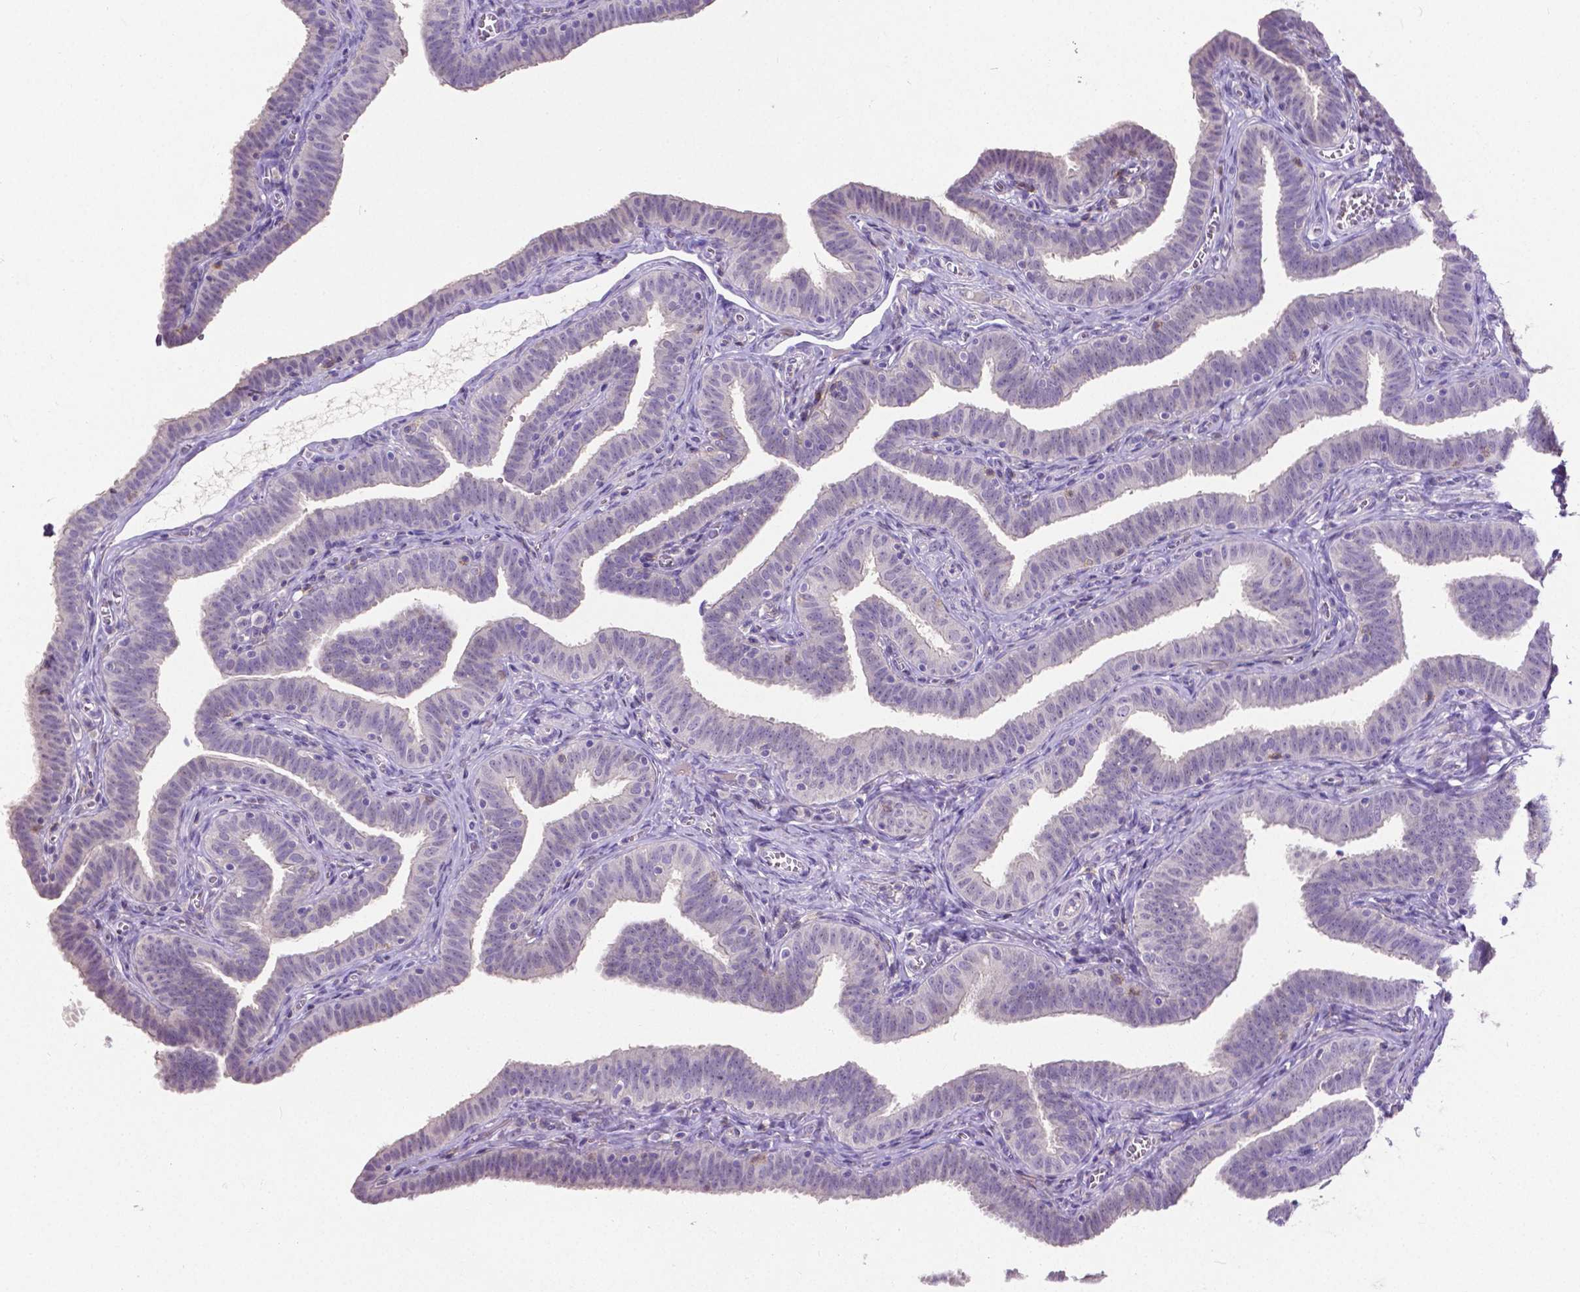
{"staining": {"intensity": "negative", "quantity": "none", "location": "none"}, "tissue": "fallopian tube", "cell_type": "Glandular cells", "image_type": "normal", "snomed": [{"axis": "morphology", "description": "Normal tissue, NOS"}, {"axis": "topography", "description": "Fallopian tube"}], "caption": "High power microscopy micrograph of an immunohistochemistry (IHC) micrograph of unremarkable fallopian tube, revealing no significant staining in glandular cells.", "gene": "CD4", "patient": {"sex": "female", "age": 25}}